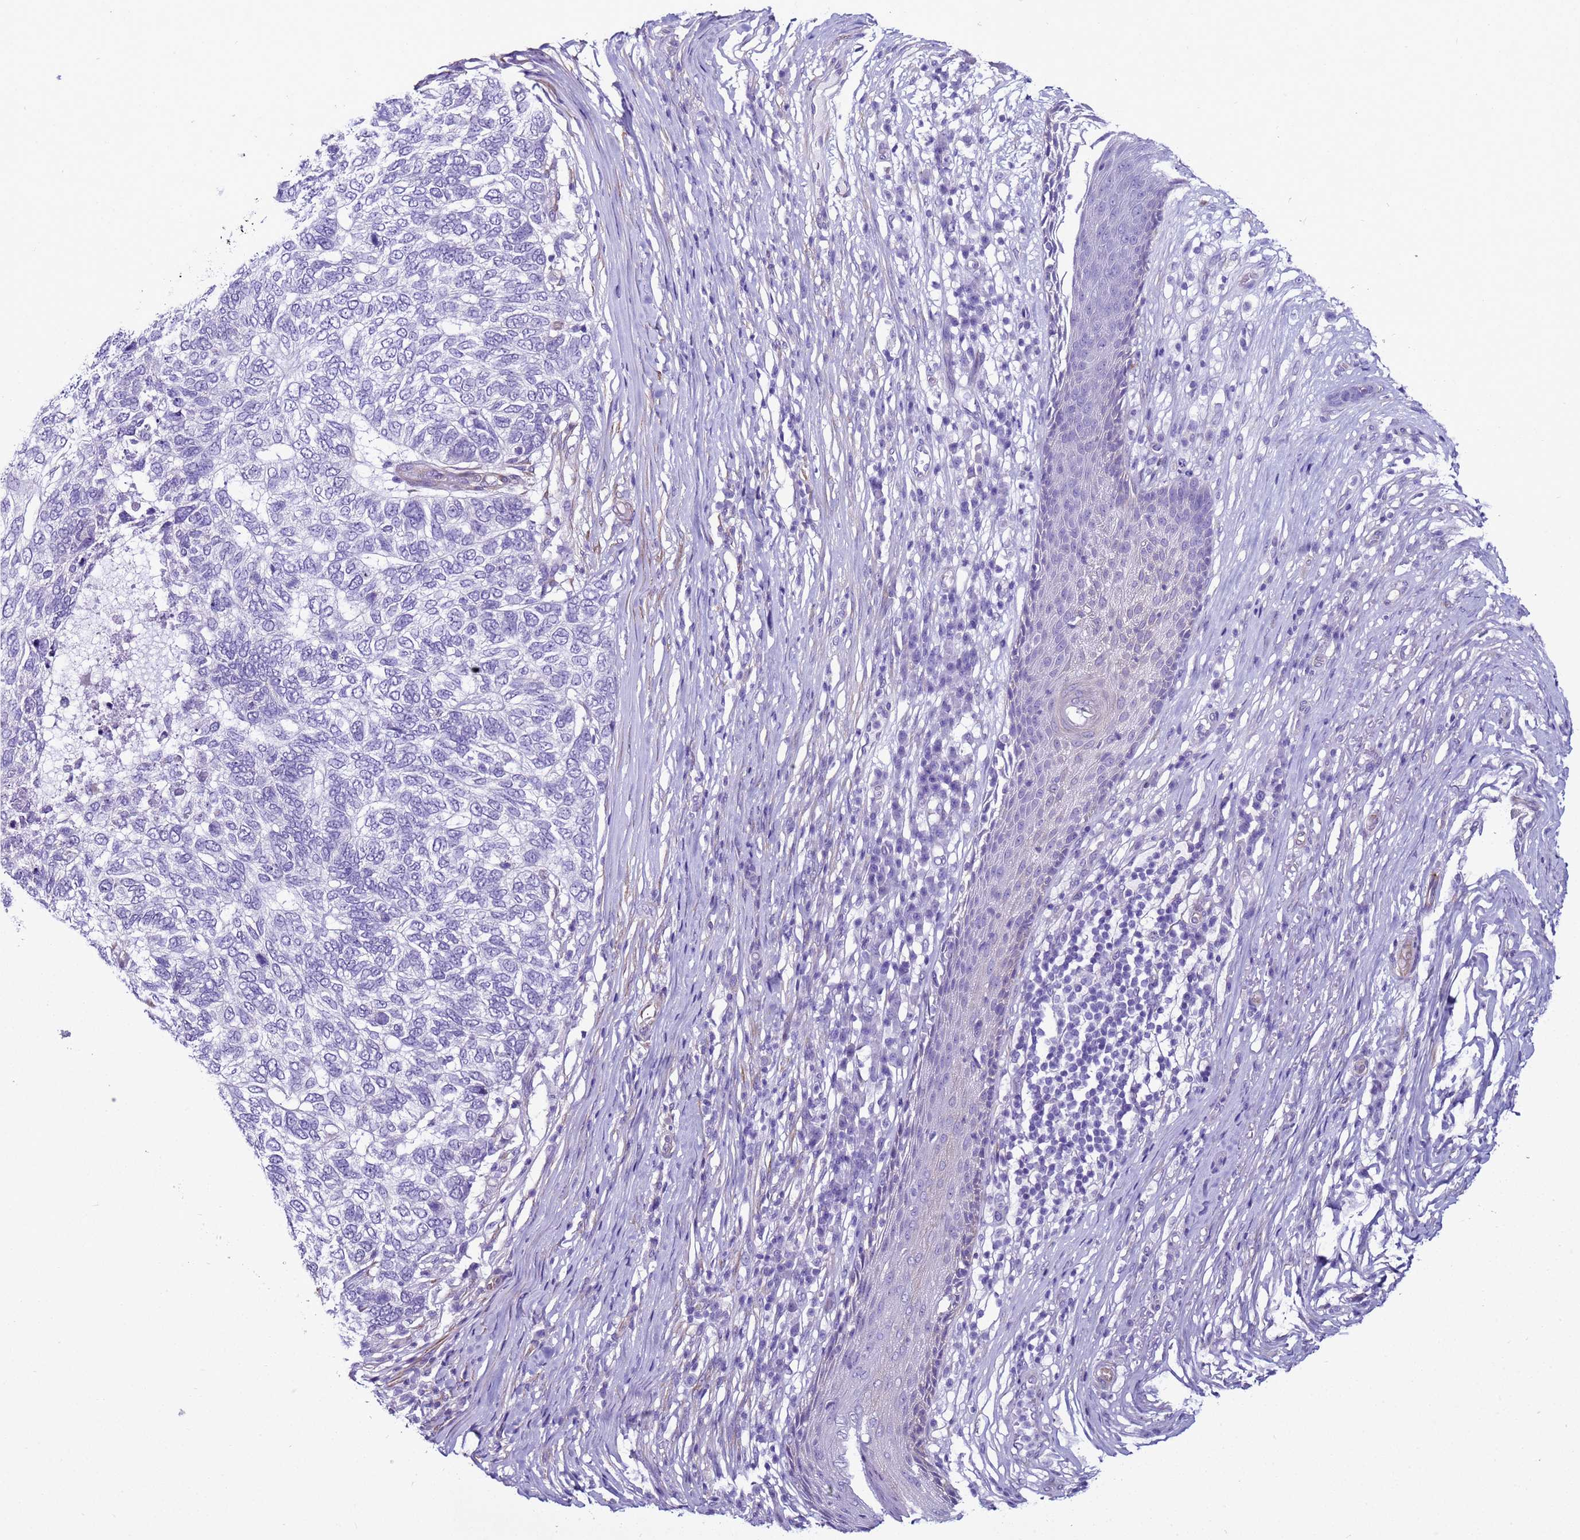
{"staining": {"intensity": "negative", "quantity": "none", "location": "none"}, "tissue": "skin cancer", "cell_type": "Tumor cells", "image_type": "cancer", "snomed": [{"axis": "morphology", "description": "Basal cell carcinoma"}, {"axis": "topography", "description": "Skin"}], "caption": "IHC histopathology image of skin cancer (basal cell carcinoma) stained for a protein (brown), which demonstrates no staining in tumor cells.", "gene": "LRRC10B", "patient": {"sex": "female", "age": 65}}